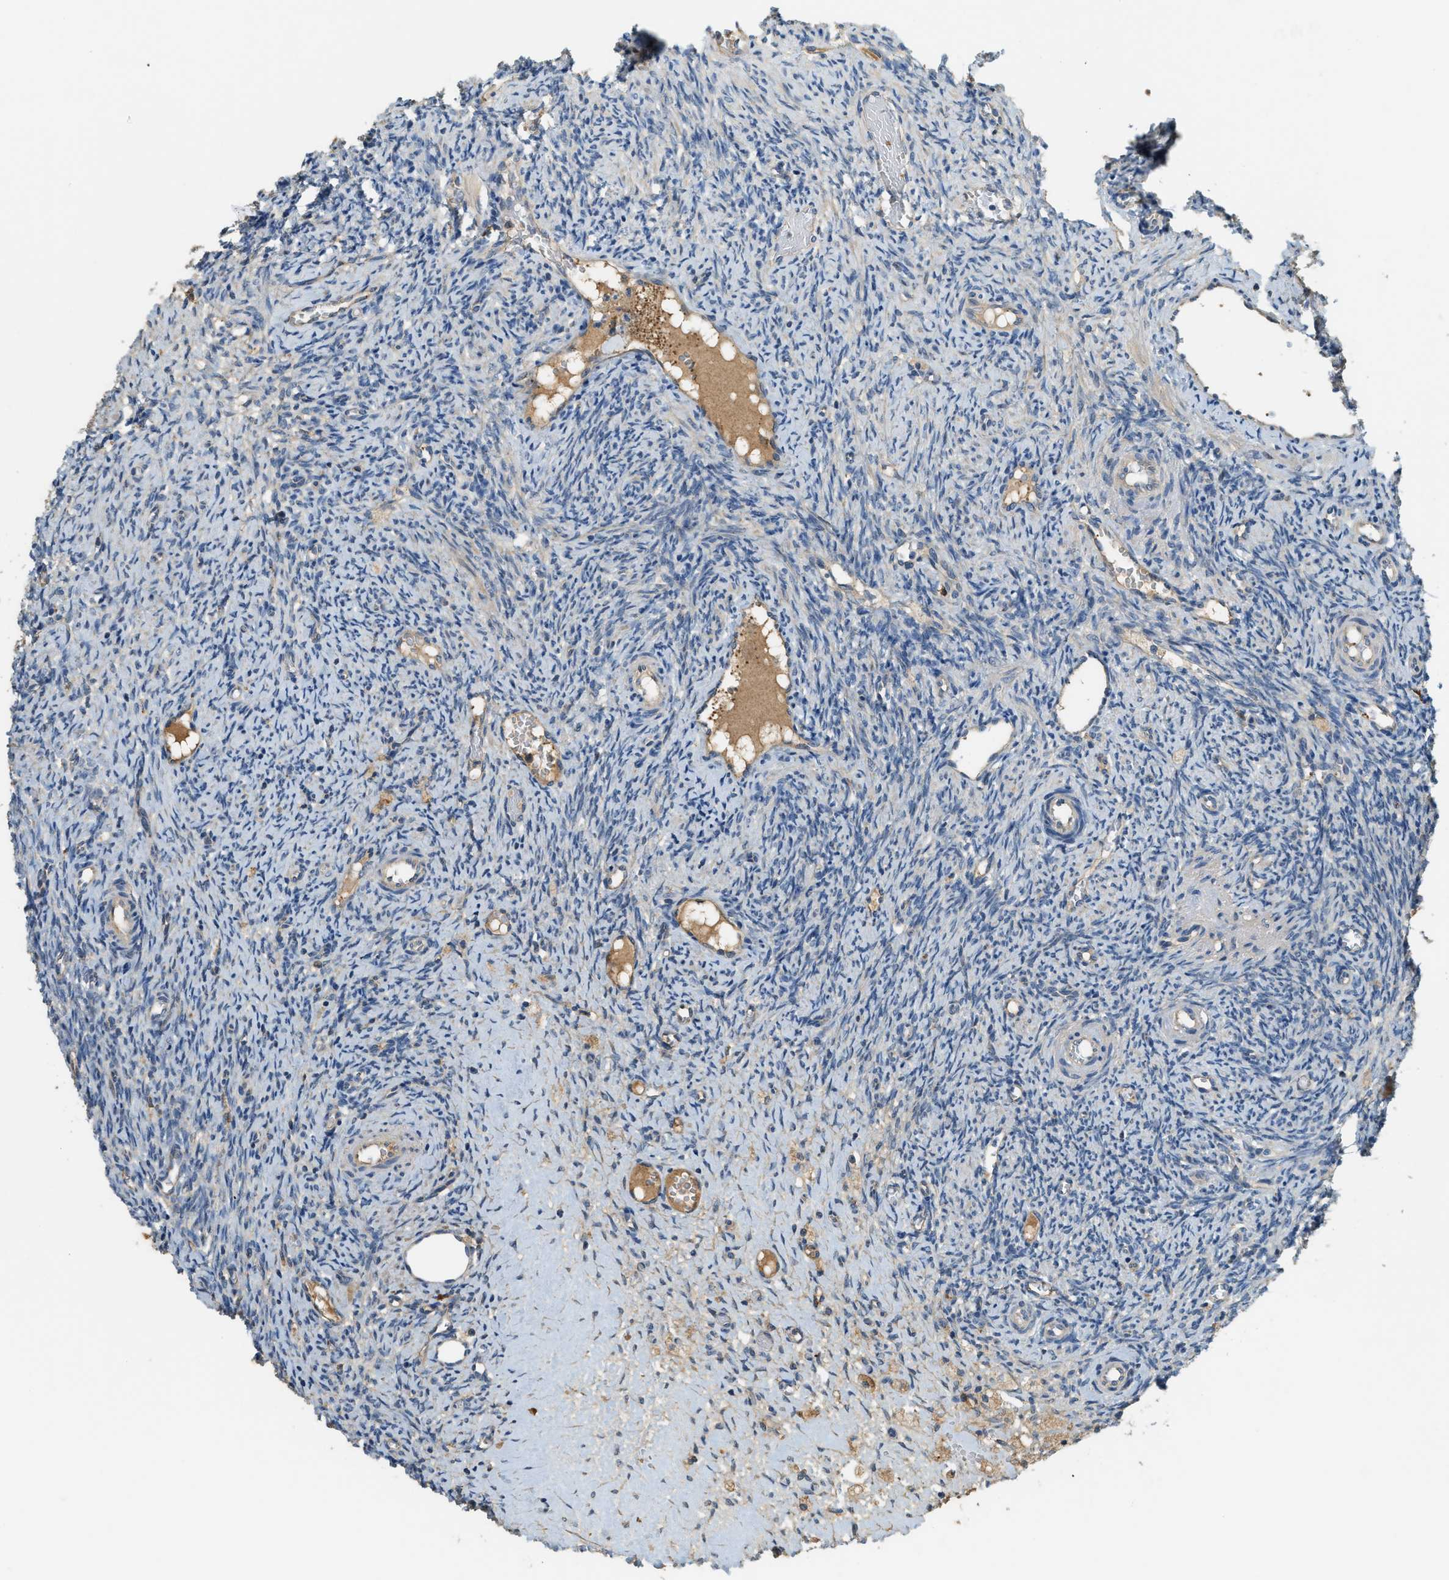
{"staining": {"intensity": "weak", "quantity": ">75%", "location": "cytoplasmic/membranous"}, "tissue": "ovary", "cell_type": "Follicle cells", "image_type": "normal", "snomed": [{"axis": "morphology", "description": "Normal tissue, NOS"}, {"axis": "topography", "description": "Ovary"}], "caption": "Ovary was stained to show a protein in brown. There is low levels of weak cytoplasmic/membranous expression in about >75% of follicle cells.", "gene": "CFLAR", "patient": {"sex": "female", "age": 41}}